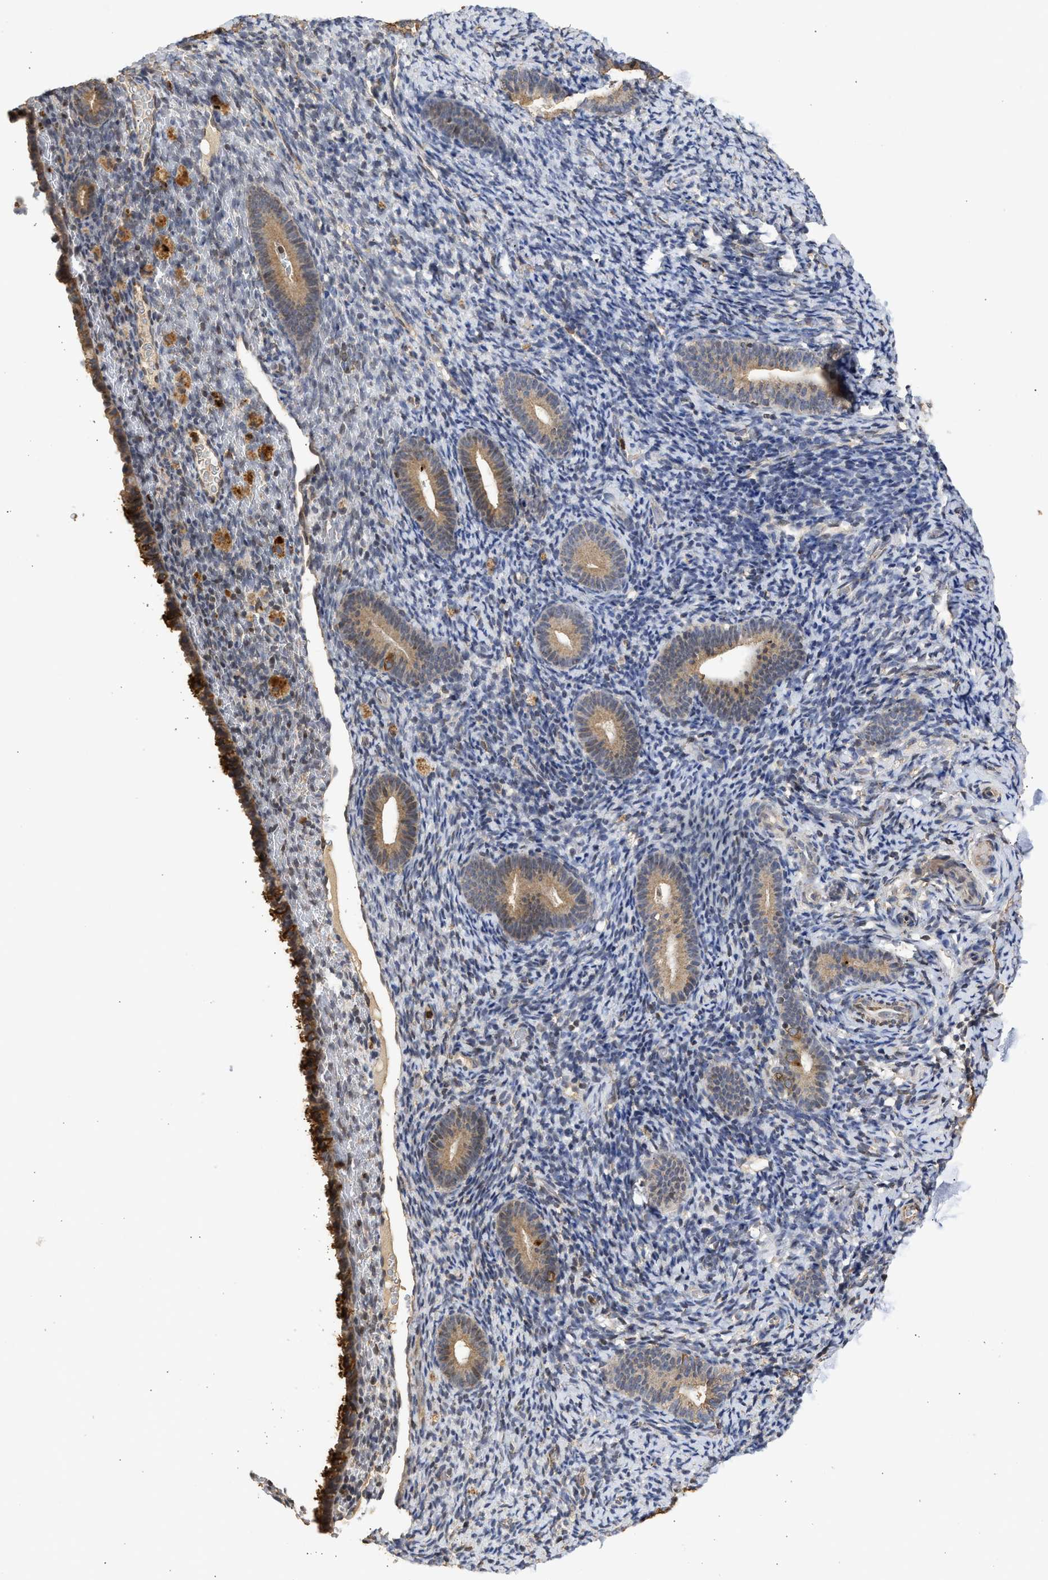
{"staining": {"intensity": "weak", "quantity": "<25%", "location": "cytoplasmic/membranous"}, "tissue": "endometrium", "cell_type": "Cells in endometrial stroma", "image_type": "normal", "snomed": [{"axis": "morphology", "description": "Normal tissue, NOS"}, {"axis": "topography", "description": "Endometrium"}], "caption": "Cells in endometrial stroma are negative for brown protein staining in unremarkable endometrium. (DAB immunohistochemistry, high magnification).", "gene": "ENSG00000142539", "patient": {"sex": "female", "age": 51}}